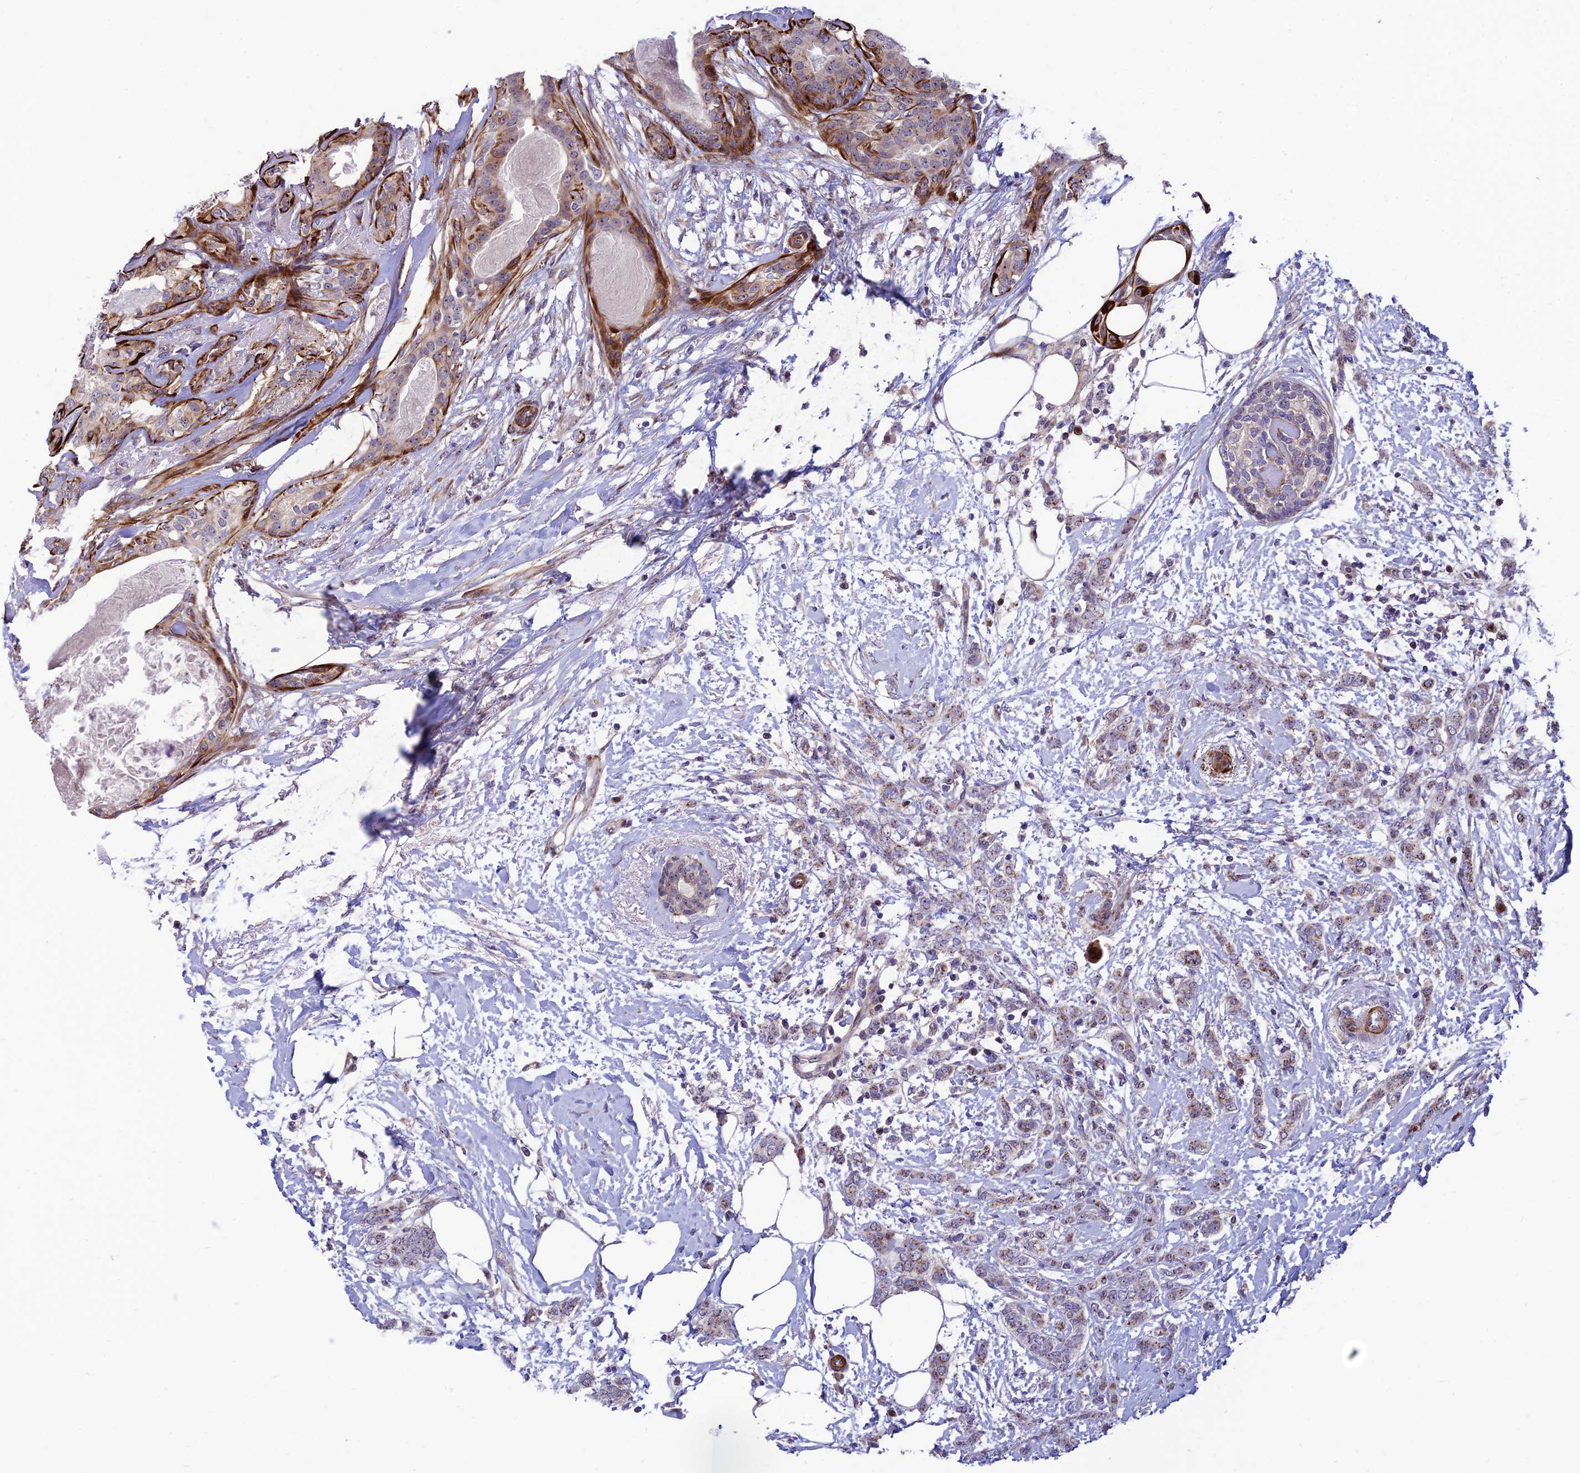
{"staining": {"intensity": "weak", "quantity": "25%-75%", "location": "cytoplasmic/membranous"}, "tissue": "breast cancer", "cell_type": "Tumor cells", "image_type": "cancer", "snomed": [{"axis": "morphology", "description": "Duct carcinoma"}, {"axis": "topography", "description": "Breast"}], "caption": "Immunohistochemistry photomicrograph of breast cancer stained for a protein (brown), which exhibits low levels of weak cytoplasmic/membranous positivity in approximately 25%-75% of tumor cells.", "gene": "KBTBD7", "patient": {"sex": "female", "age": 72}}